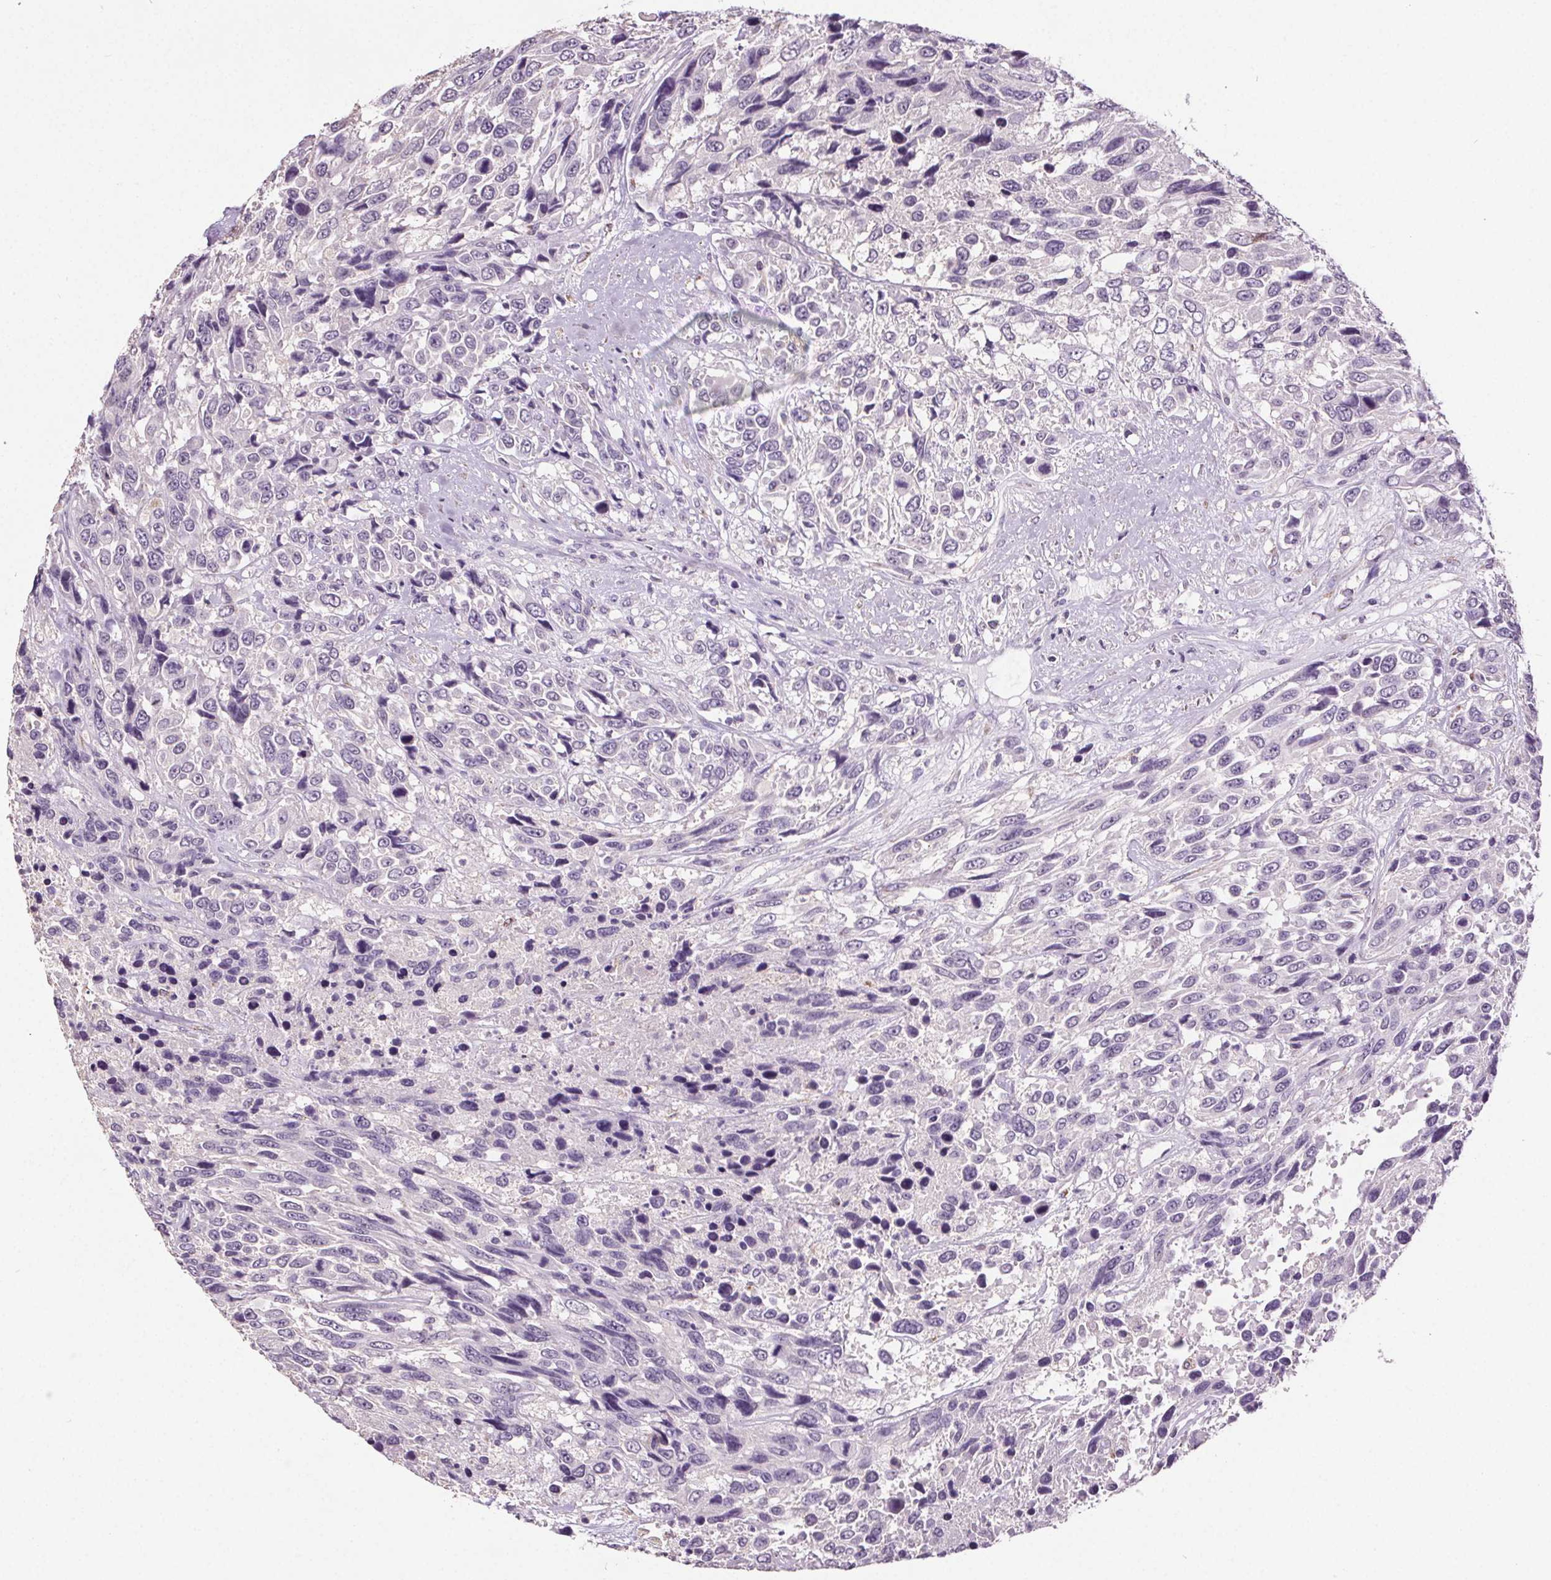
{"staining": {"intensity": "negative", "quantity": "none", "location": "none"}, "tissue": "urothelial cancer", "cell_type": "Tumor cells", "image_type": "cancer", "snomed": [{"axis": "morphology", "description": "Urothelial carcinoma, High grade"}, {"axis": "topography", "description": "Urinary bladder"}], "caption": "Histopathology image shows no protein staining in tumor cells of urothelial cancer tissue.", "gene": "GPIHBP1", "patient": {"sex": "female", "age": 70}}